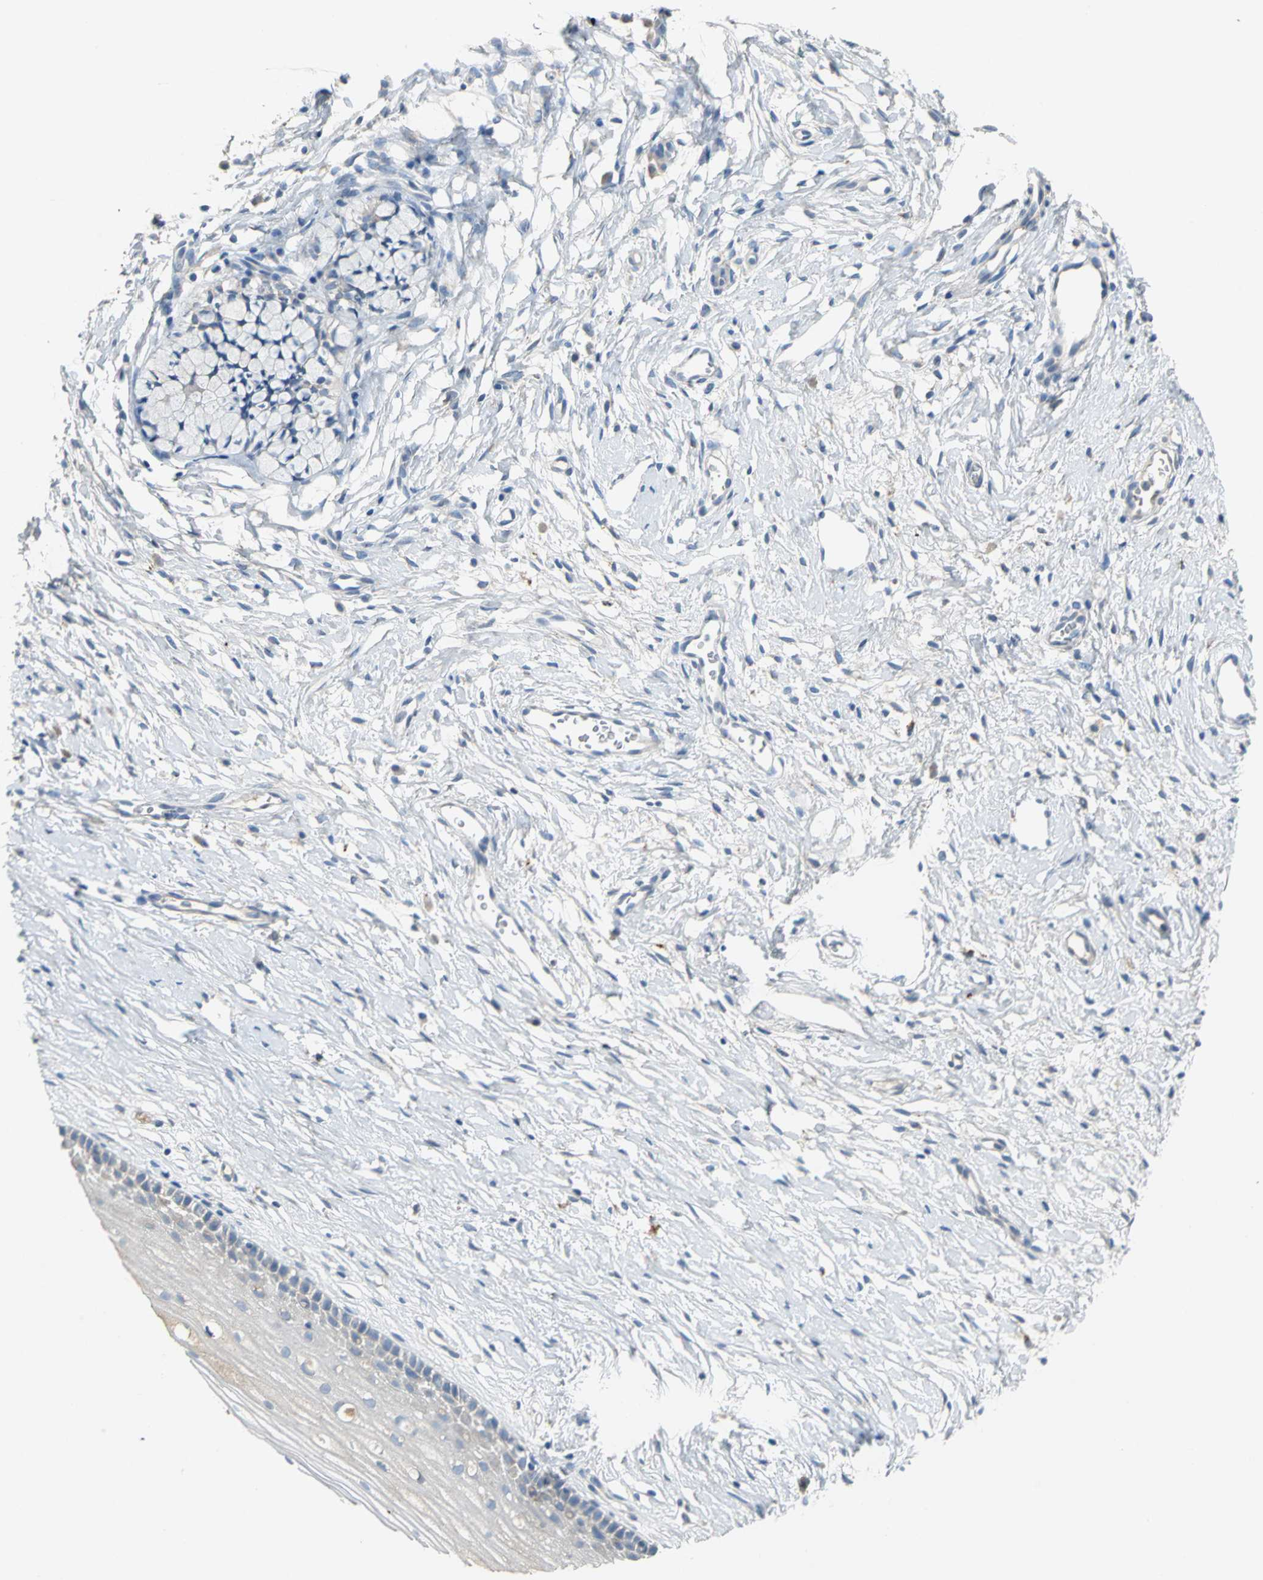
{"staining": {"intensity": "negative", "quantity": "none", "location": "none"}, "tissue": "cervix", "cell_type": "Glandular cells", "image_type": "normal", "snomed": [{"axis": "morphology", "description": "Normal tissue, NOS"}, {"axis": "topography", "description": "Cervix"}], "caption": "IHC image of unremarkable cervix stained for a protein (brown), which reveals no staining in glandular cells. (DAB IHC, high magnification).", "gene": "PTGDS", "patient": {"sex": "female", "age": 46}}